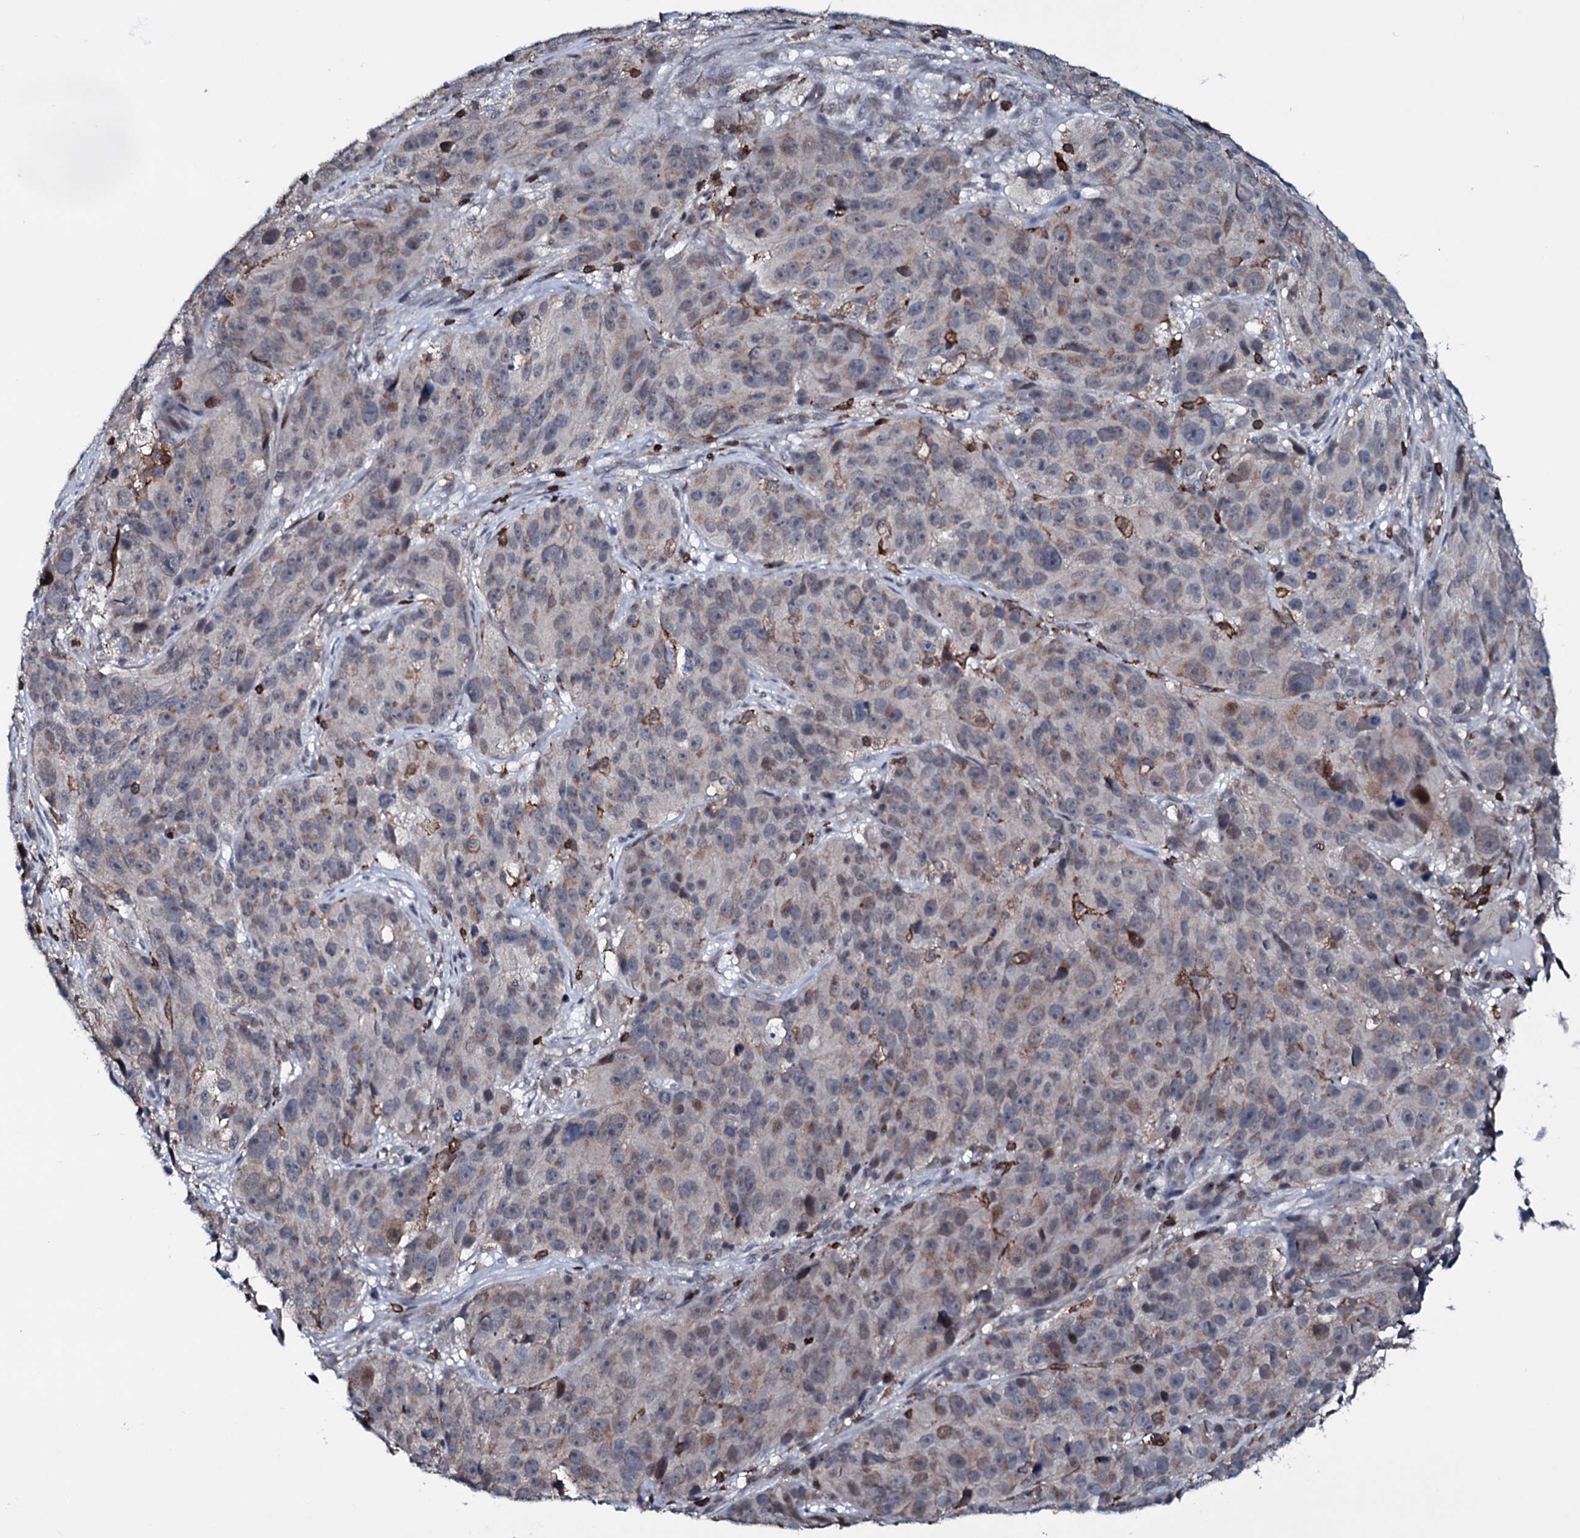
{"staining": {"intensity": "weak", "quantity": "<25%", "location": "cytoplasmic/membranous,nuclear"}, "tissue": "melanoma", "cell_type": "Tumor cells", "image_type": "cancer", "snomed": [{"axis": "morphology", "description": "Malignant melanoma, NOS"}, {"axis": "topography", "description": "Skin"}], "caption": "Photomicrograph shows no significant protein positivity in tumor cells of malignant melanoma.", "gene": "OGFOD2", "patient": {"sex": "male", "age": 84}}